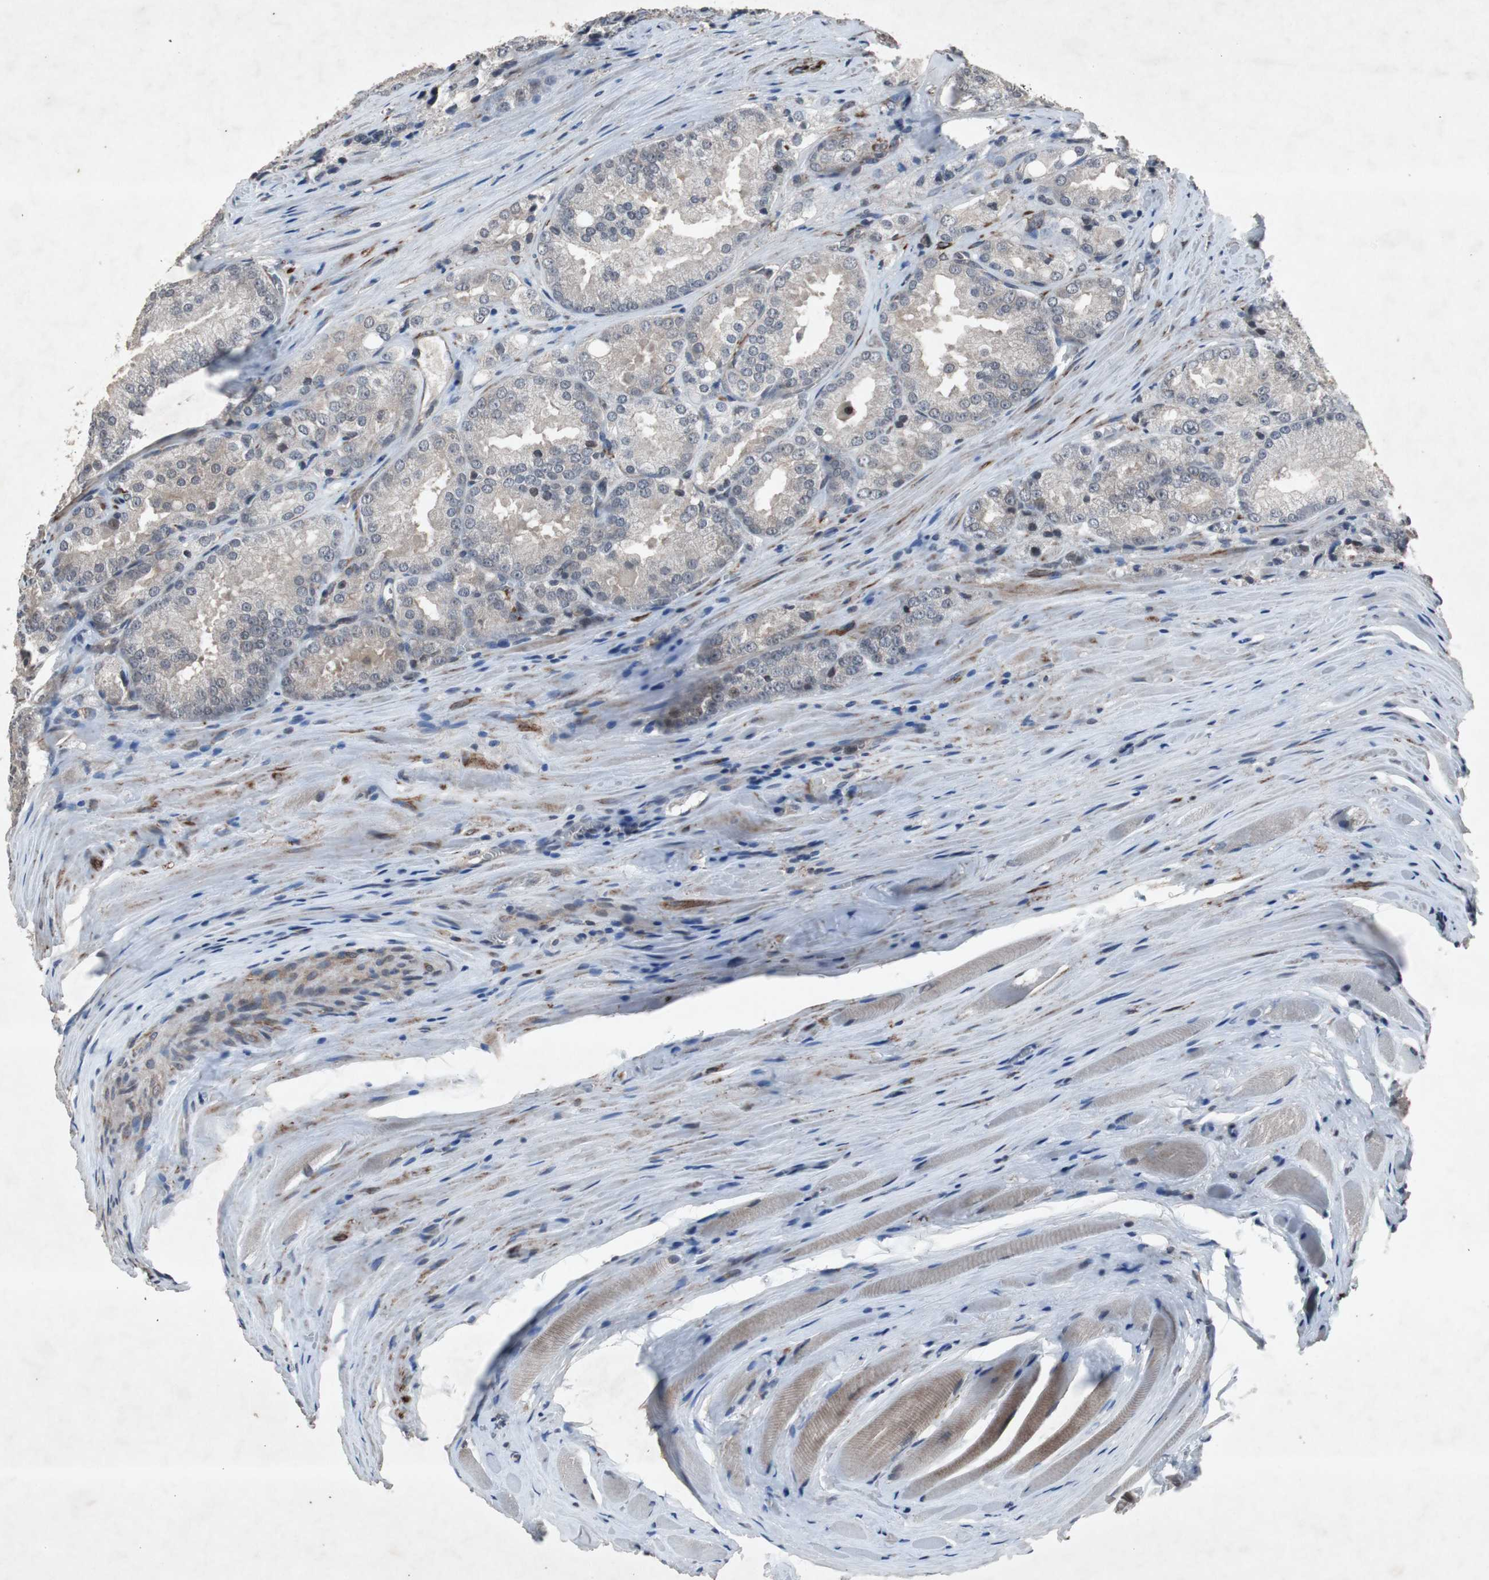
{"staining": {"intensity": "weak", "quantity": "25%-75%", "location": "cytoplasmic/membranous"}, "tissue": "prostate cancer", "cell_type": "Tumor cells", "image_type": "cancer", "snomed": [{"axis": "morphology", "description": "Adenocarcinoma, Low grade"}, {"axis": "topography", "description": "Prostate"}], "caption": "Human adenocarcinoma (low-grade) (prostate) stained with a brown dye shows weak cytoplasmic/membranous positive positivity in approximately 25%-75% of tumor cells.", "gene": "CRADD", "patient": {"sex": "male", "age": 64}}